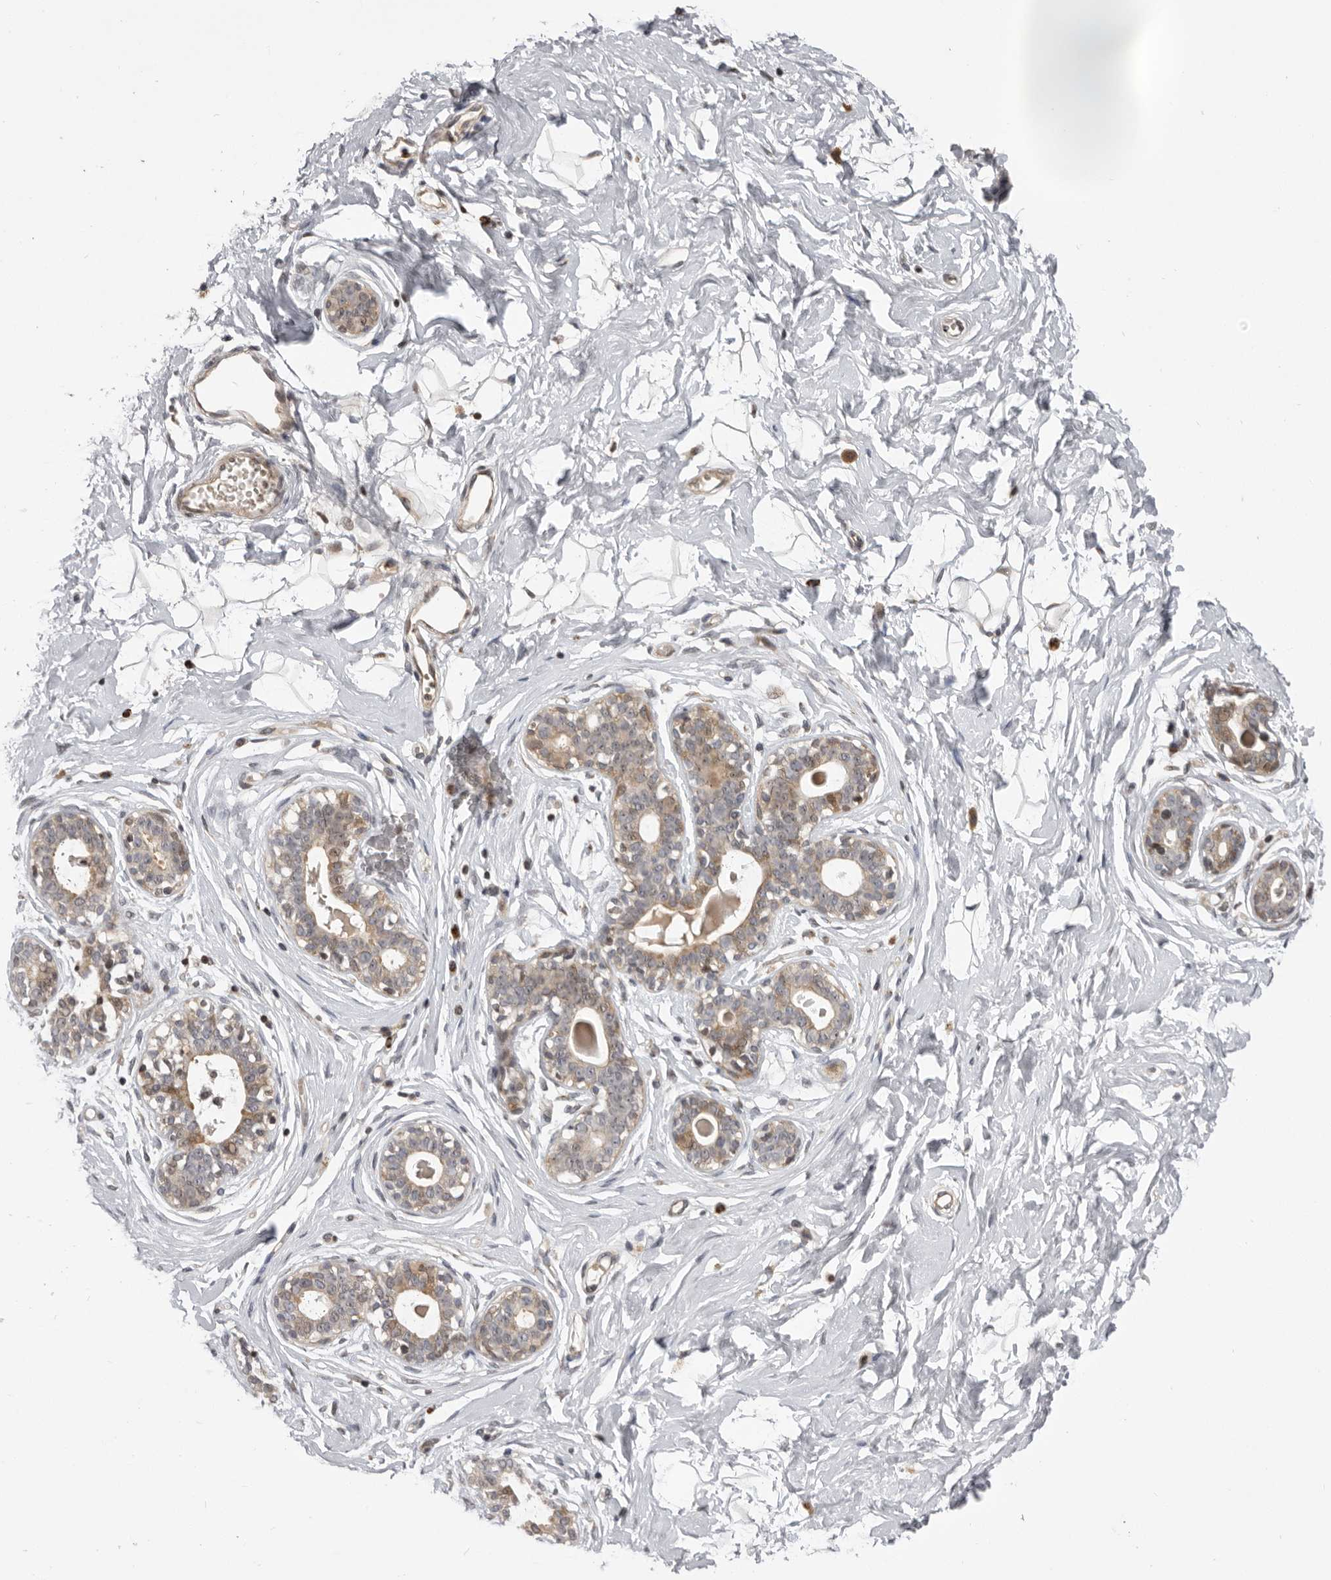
{"staining": {"intensity": "weak", "quantity": ">75%", "location": "nuclear"}, "tissue": "breast", "cell_type": "Adipocytes", "image_type": "normal", "snomed": [{"axis": "morphology", "description": "Normal tissue, NOS"}, {"axis": "morphology", "description": "Adenoma, NOS"}, {"axis": "topography", "description": "Breast"}], "caption": "An IHC micrograph of normal tissue is shown. Protein staining in brown labels weak nuclear positivity in breast within adipocytes. (Stains: DAB in brown, nuclei in blue, Microscopy: brightfield microscopy at high magnification).", "gene": "AZIN1", "patient": {"sex": "female", "age": 23}}